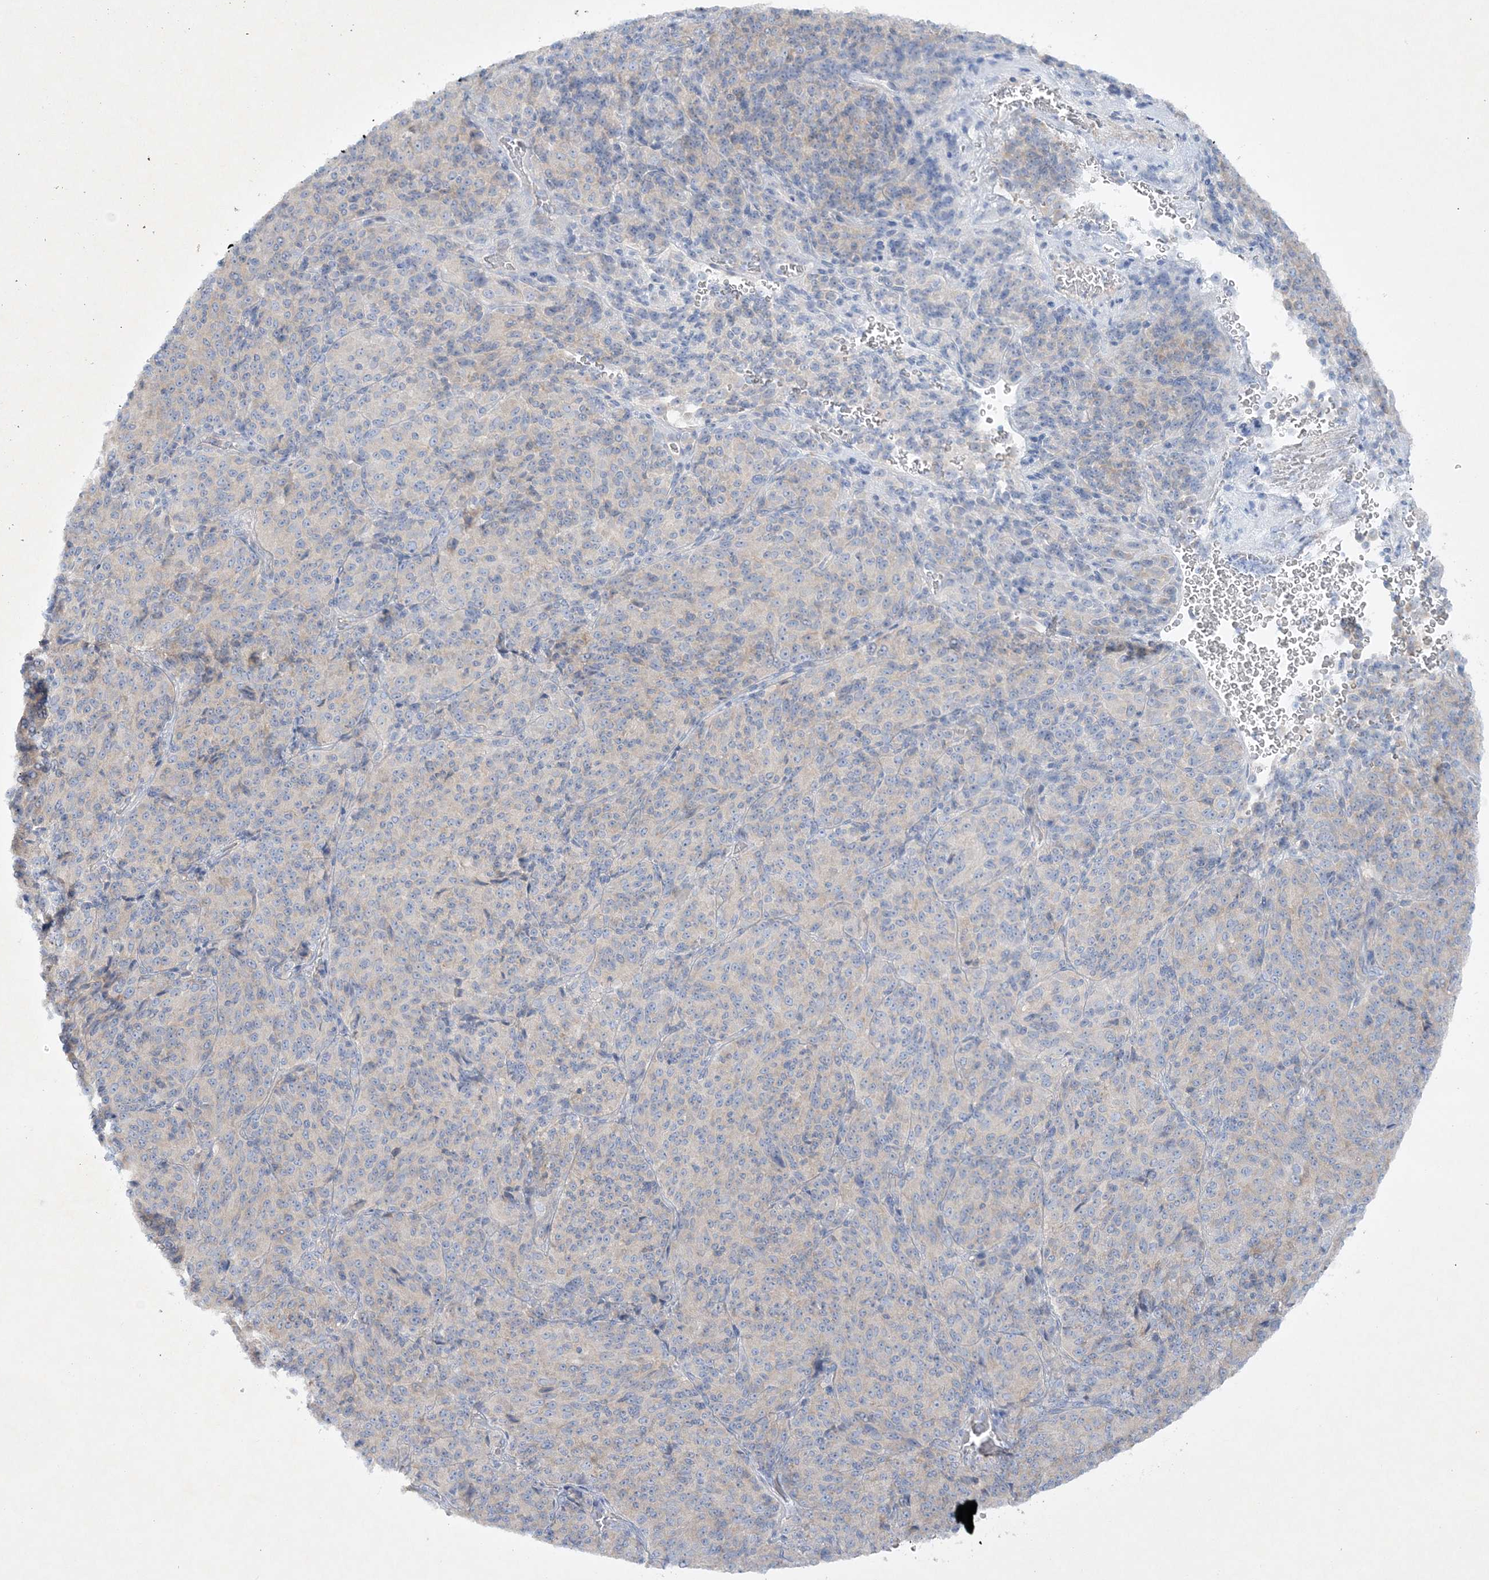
{"staining": {"intensity": "negative", "quantity": "none", "location": "none"}, "tissue": "melanoma", "cell_type": "Tumor cells", "image_type": "cancer", "snomed": [{"axis": "morphology", "description": "Malignant melanoma, Metastatic site"}, {"axis": "topography", "description": "Brain"}], "caption": "Immunohistochemical staining of human malignant melanoma (metastatic site) shows no significant staining in tumor cells.", "gene": "FARSB", "patient": {"sex": "female", "age": 56}}